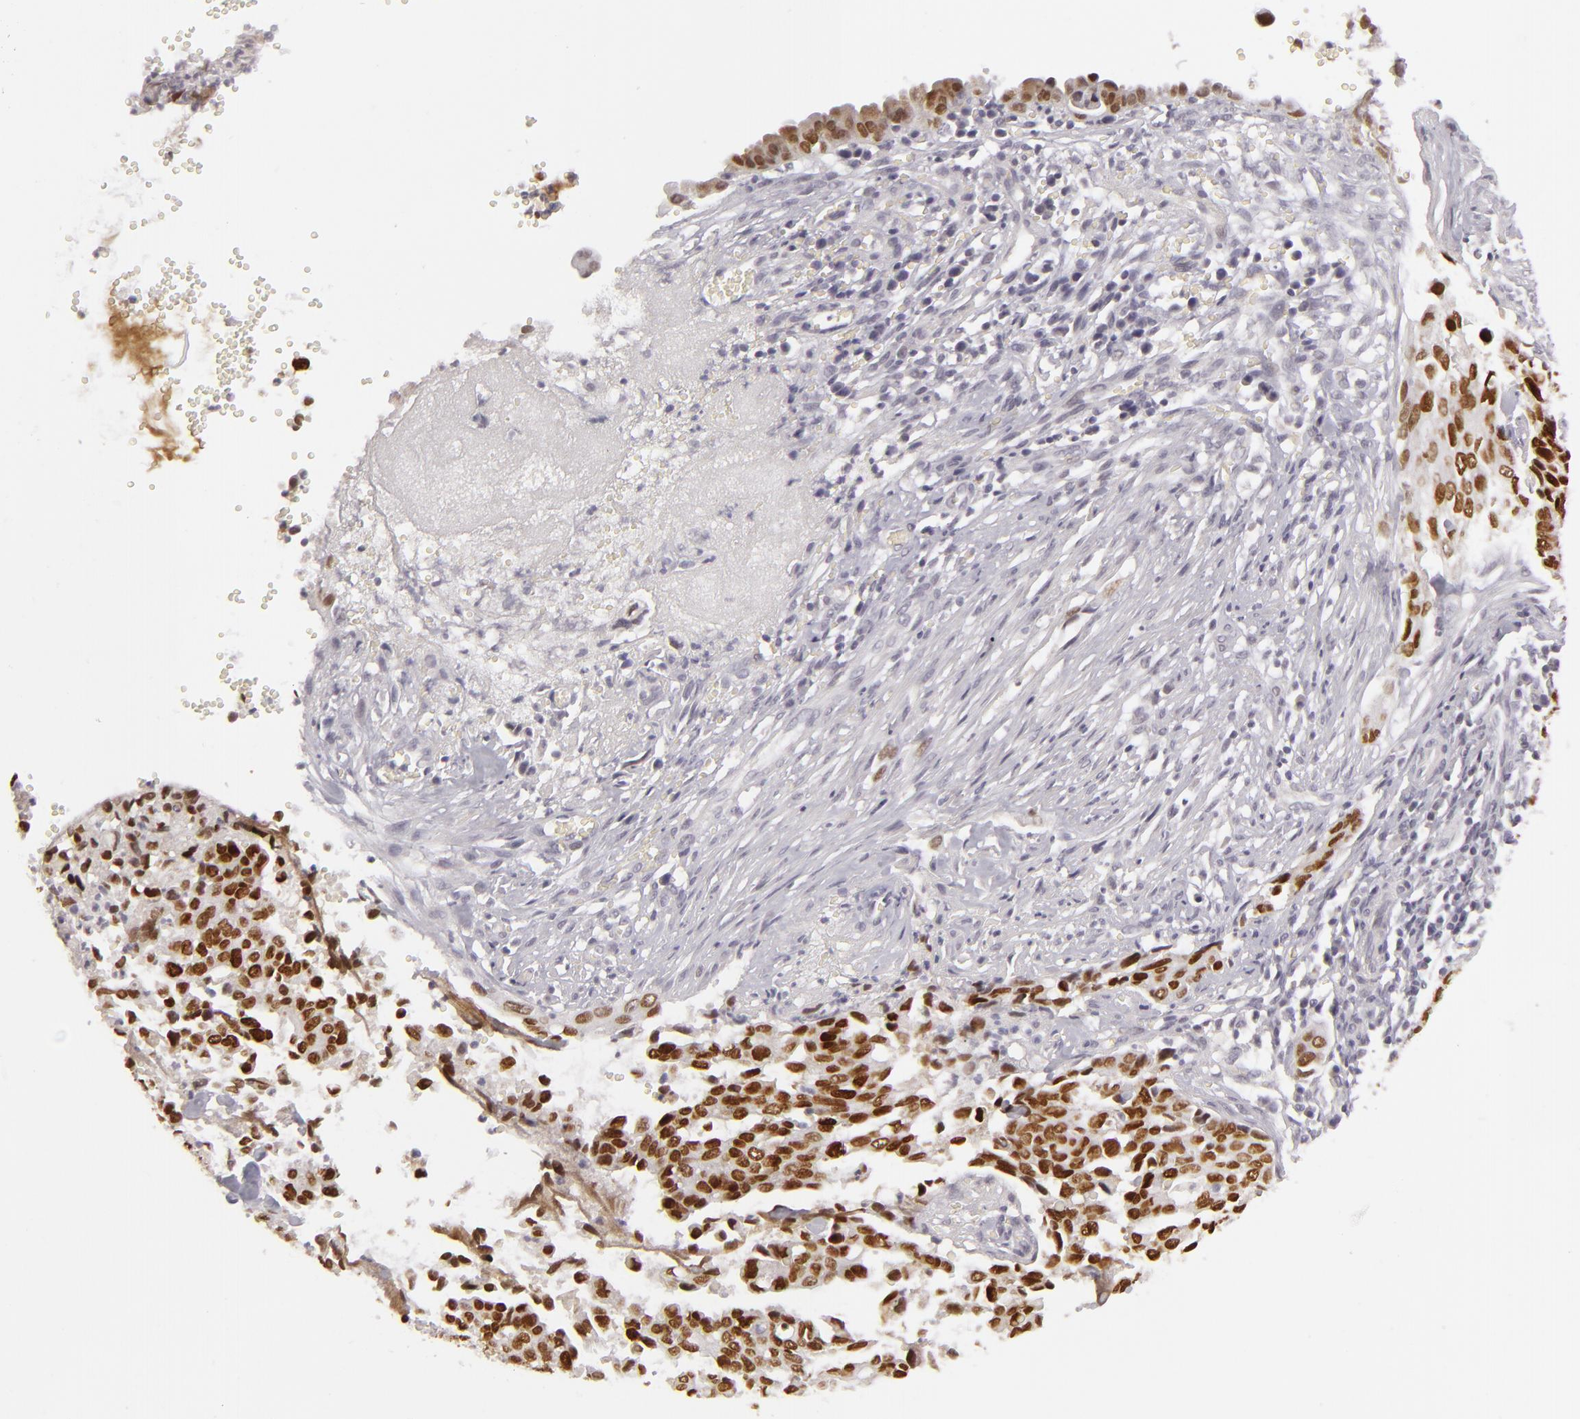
{"staining": {"intensity": "weak", "quantity": "25%-75%", "location": "nuclear"}, "tissue": "cervical cancer", "cell_type": "Tumor cells", "image_type": "cancer", "snomed": [{"axis": "morphology", "description": "Normal tissue, NOS"}, {"axis": "morphology", "description": "Squamous cell carcinoma, NOS"}, {"axis": "topography", "description": "Cervix"}], "caption": "Immunohistochemistry (IHC) histopathology image of human cervical cancer (squamous cell carcinoma) stained for a protein (brown), which shows low levels of weak nuclear expression in approximately 25%-75% of tumor cells.", "gene": "SIX1", "patient": {"sex": "female", "age": 45}}